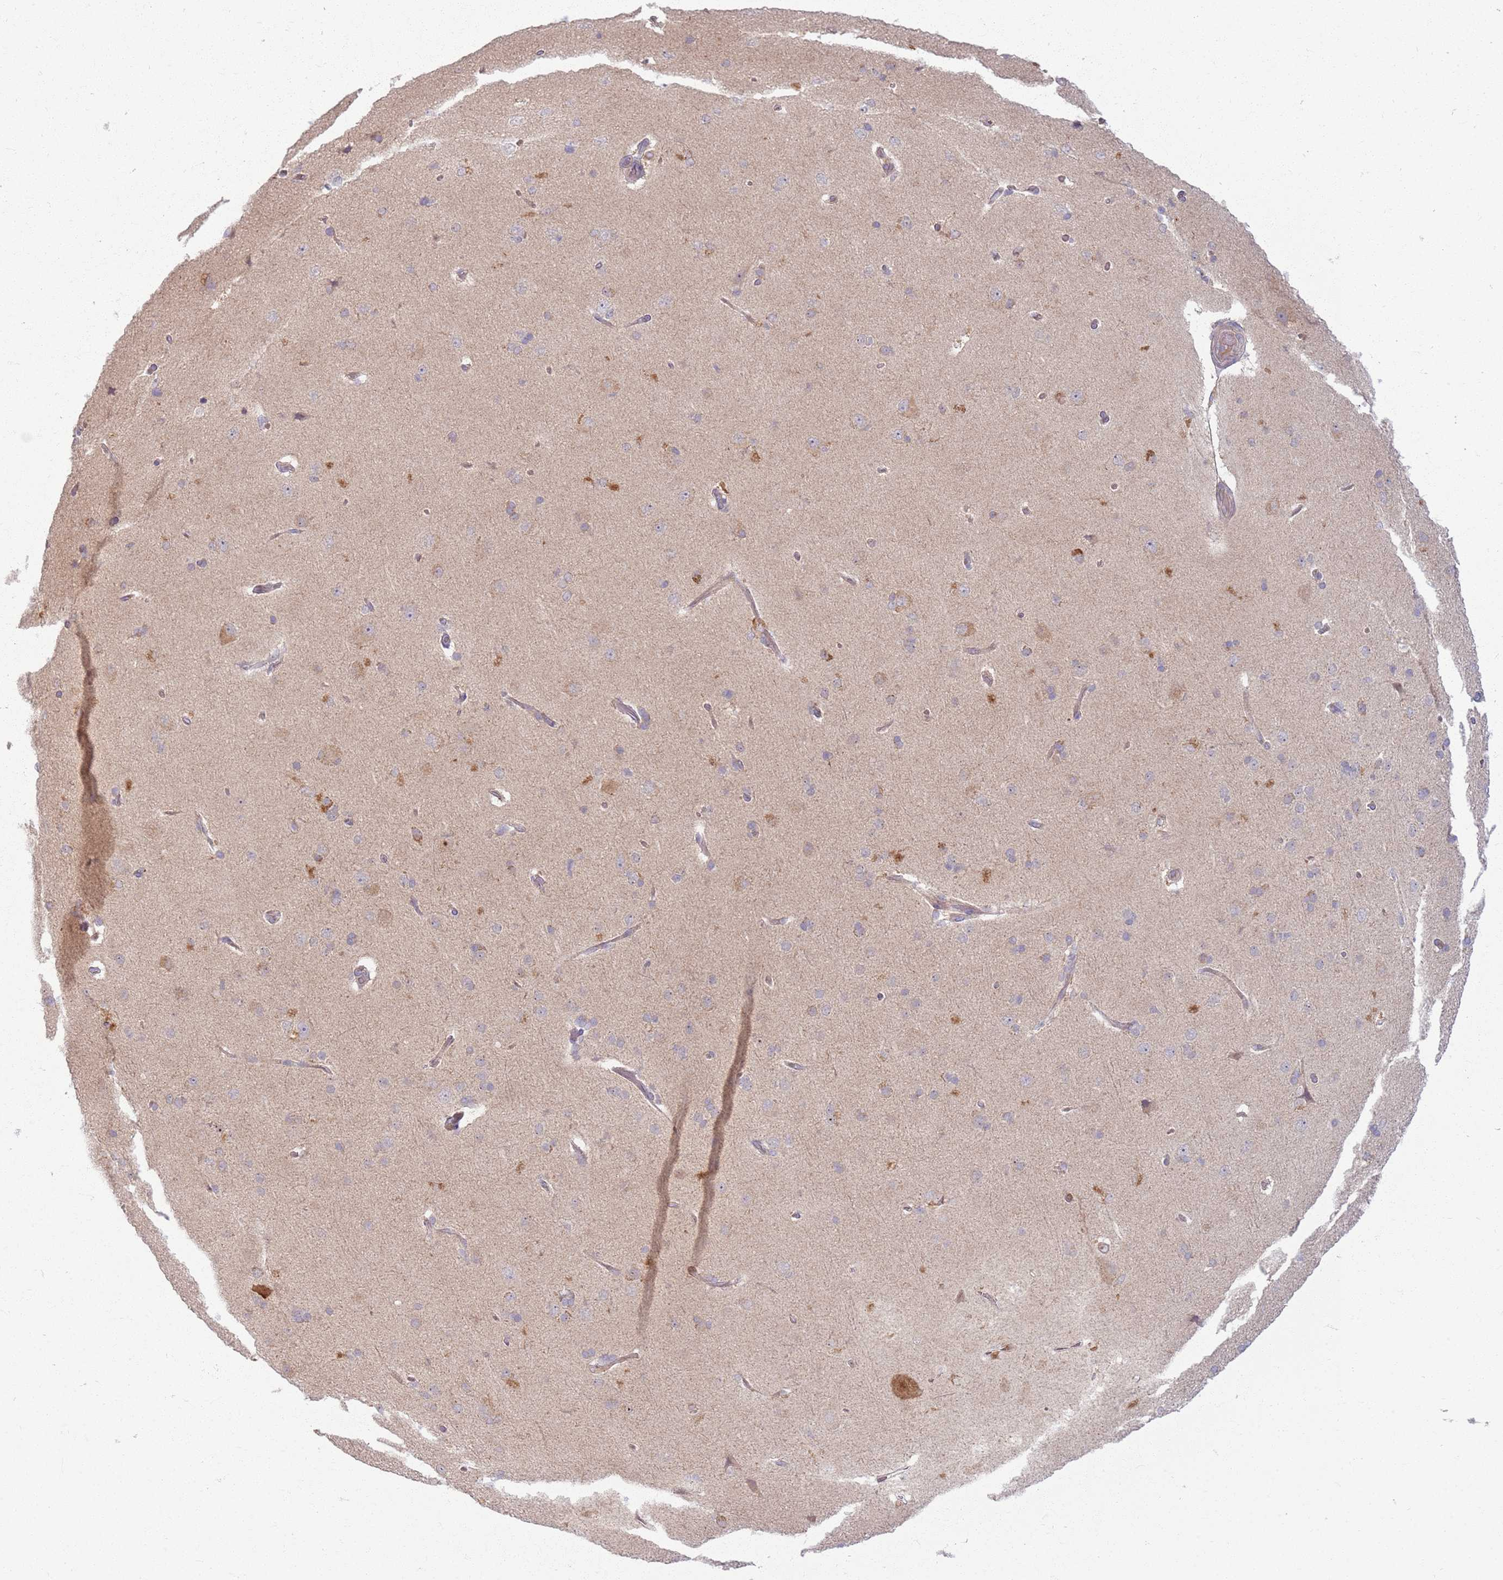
{"staining": {"intensity": "negative", "quantity": "none", "location": "none"}, "tissue": "cerebral cortex", "cell_type": "Endothelial cells", "image_type": "normal", "snomed": [{"axis": "morphology", "description": "Normal tissue, NOS"}, {"axis": "topography", "description": "Cerebral cortex"}], "caption": "Immunohistochemistry micrograph of normal cerebral cortex: human cerebral cortex stained with DAB shows no significant protein staining in endothelial cells. (Stains: DAB IHC with hematoxylin counter stain, Microscopy: brightfield microscopy at high magnification).", "gene": "ZDHHC2", "patient": {"sex": "male", "age": 62}}